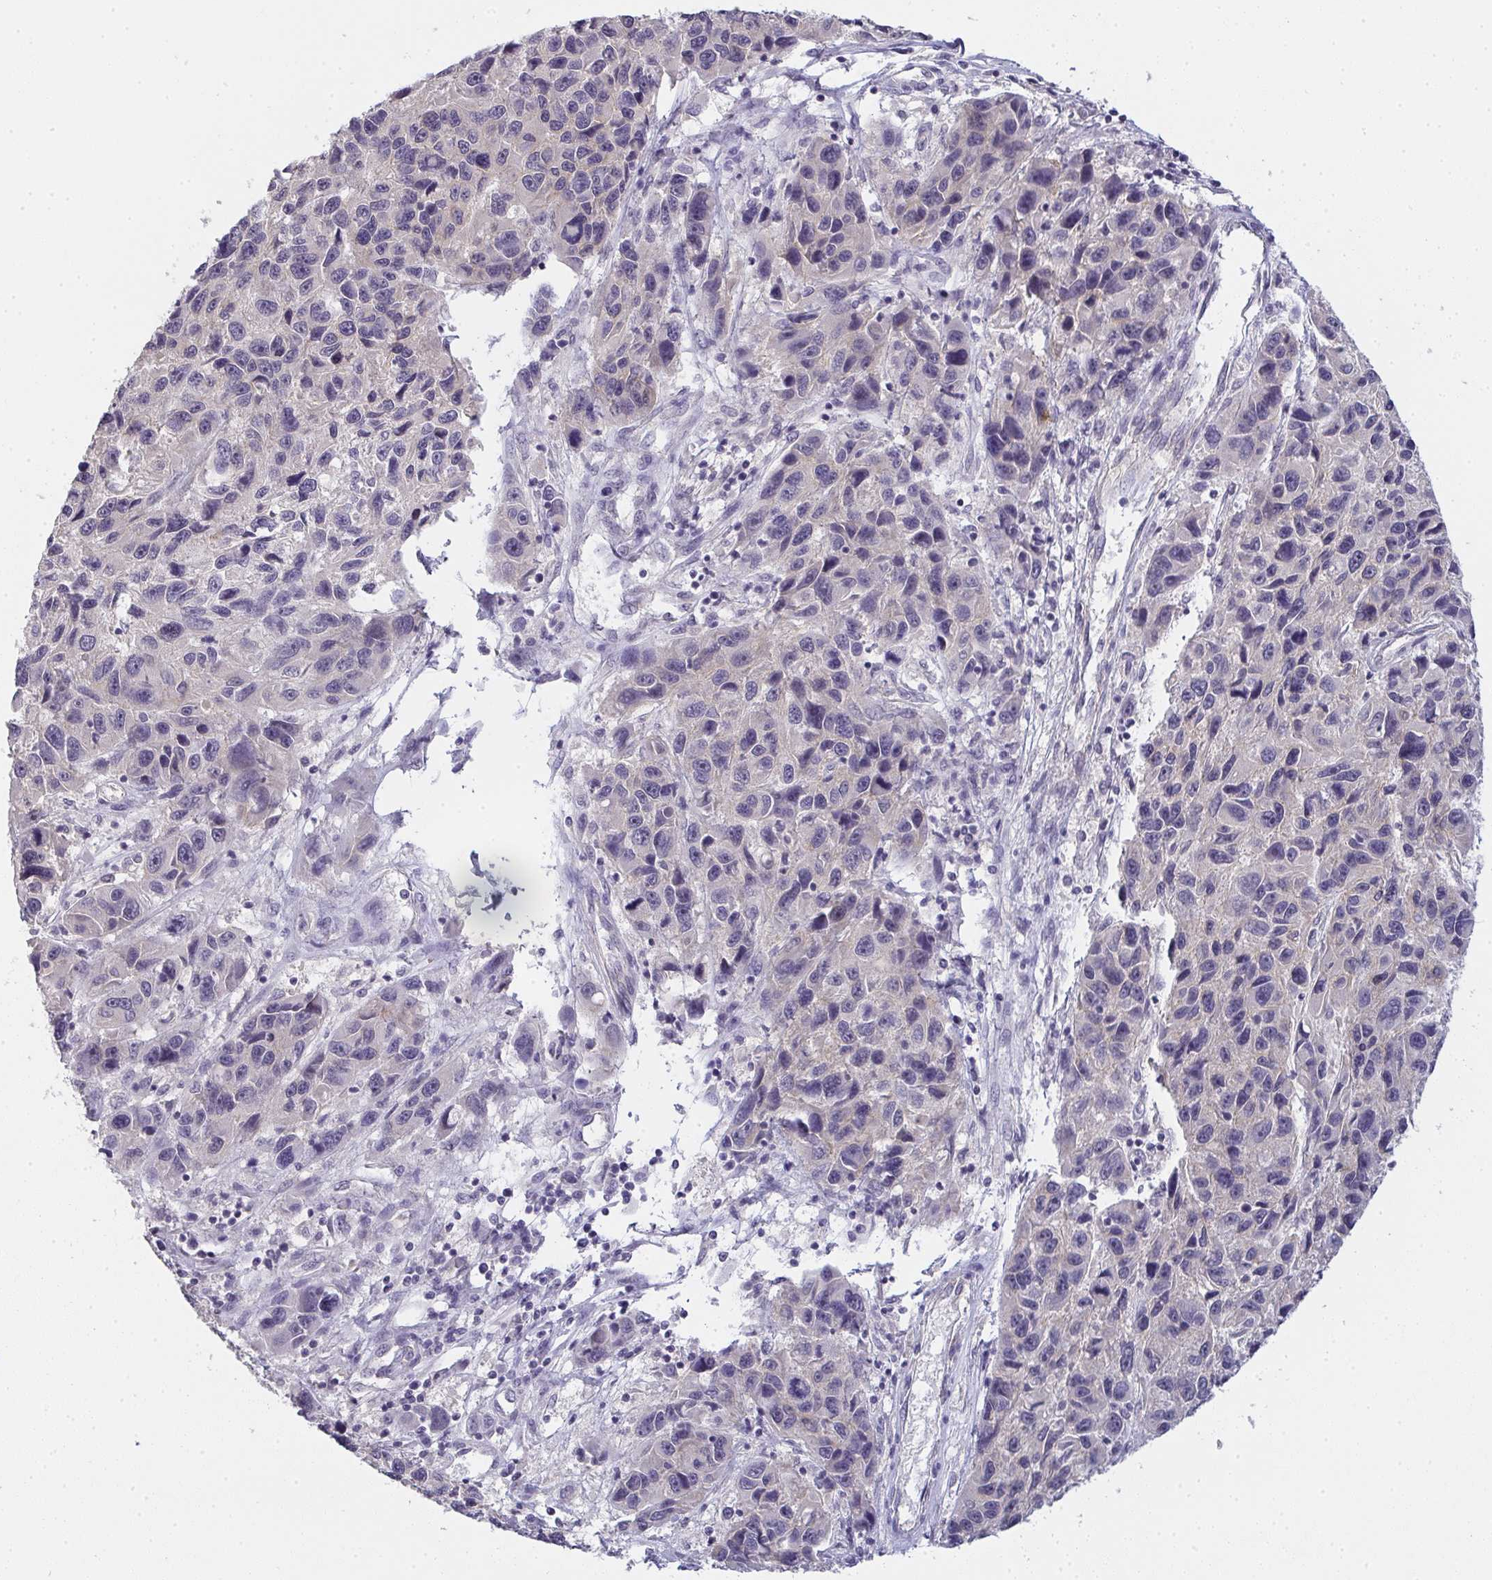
{"staining": {"intensity": "negative", "quantity": "none", "location": "none"}, "tissue": "melanoma", "cell_type": "Tumor cells", "image_type": "cancer", "snomed": [{"axis": "morphology", "description": "Malignant melanoma, NOS"}, {"axis": "topography", "description": "Skin"}], "caption": "IHC of melanoma demonstrates no expression in tumor cells.", "gene": "TMEM219", "patient": {"sex": "male", "age": 53}}